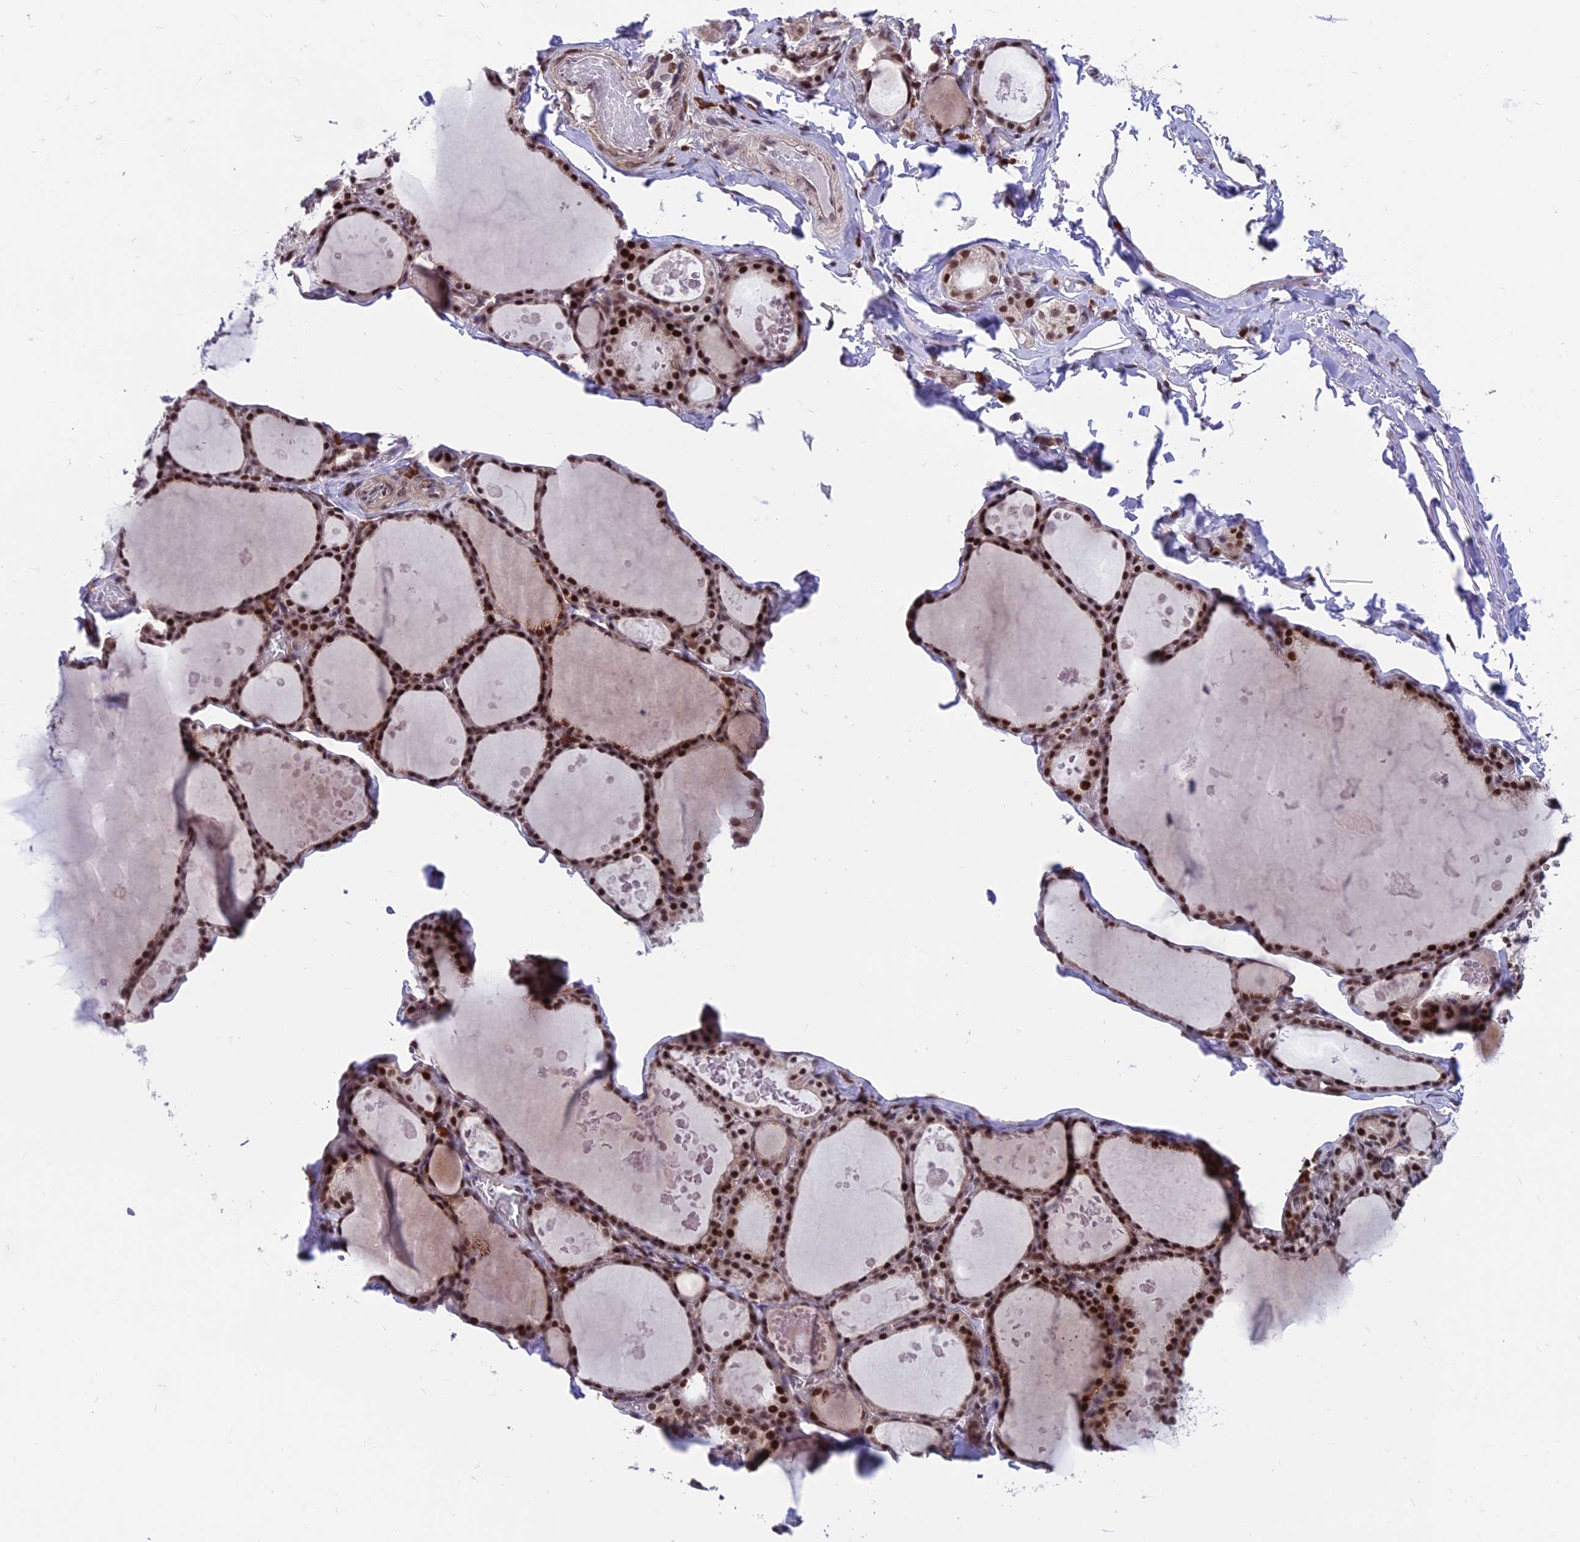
{"staining": {"intensity": "strong", "quantity": ">75%", "location": "nuclear"}, "tissue": "thyroid gland", "cell_type": "Glandular cells", "image_type": "normal", "snomed": [{"axis": "morphology", "description": "Normal tissue, NOS"}, {"axis": "topography", "description": "Thyroid gland"}], "caption": "IHC staining of unremarkable thyroid gland, which reveals high levels of strong nuclear staining in approximately >75% of glandular cells indicating strong nuclear protein positivity. The staining was performed using DAB (3,3'-diaminobenzidine) (brown) for protein detection and nuclei were counterstained in hematoxylin (blue).", "gene": "KIAA1191", "patient": {"sex": "male", "age": 56}}